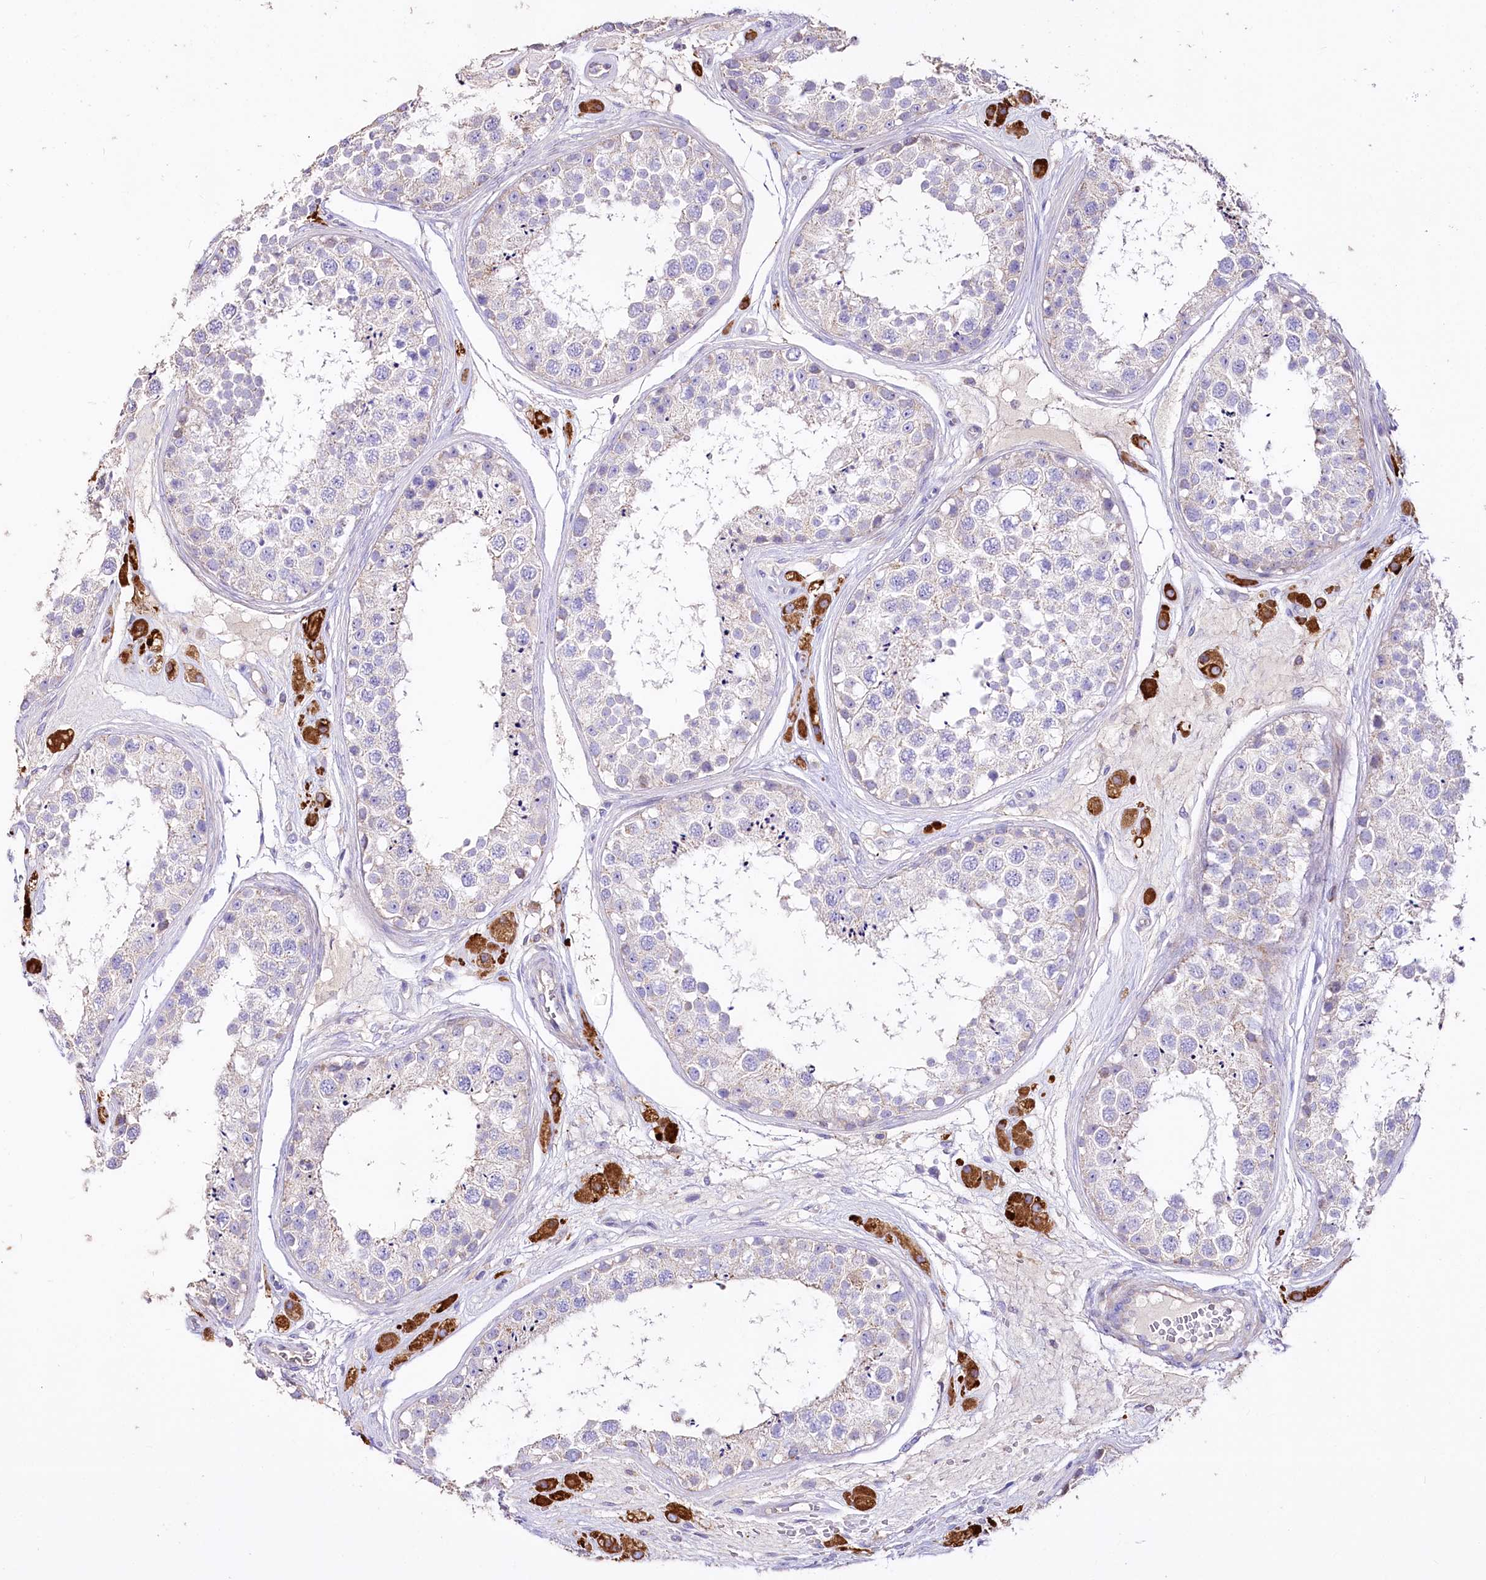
{"staining": {"intensity": "negative", "quantity": "none", "location": "none"}, "tissue": "testis", "cell_type": "Cells in seminiferous ducts", "image_type": "normal", "snomed": [{"axis": "morphology", "description": "Normal tissue, NOS"}, {"axis": "topography", "description": "Testis"}], "caption": "Immunohistochemistry of normal human testis exhibits no staining in cells in seminiferous ducts.", "gene": "PTER", "patient": {"sex": "male", "age": 25}}